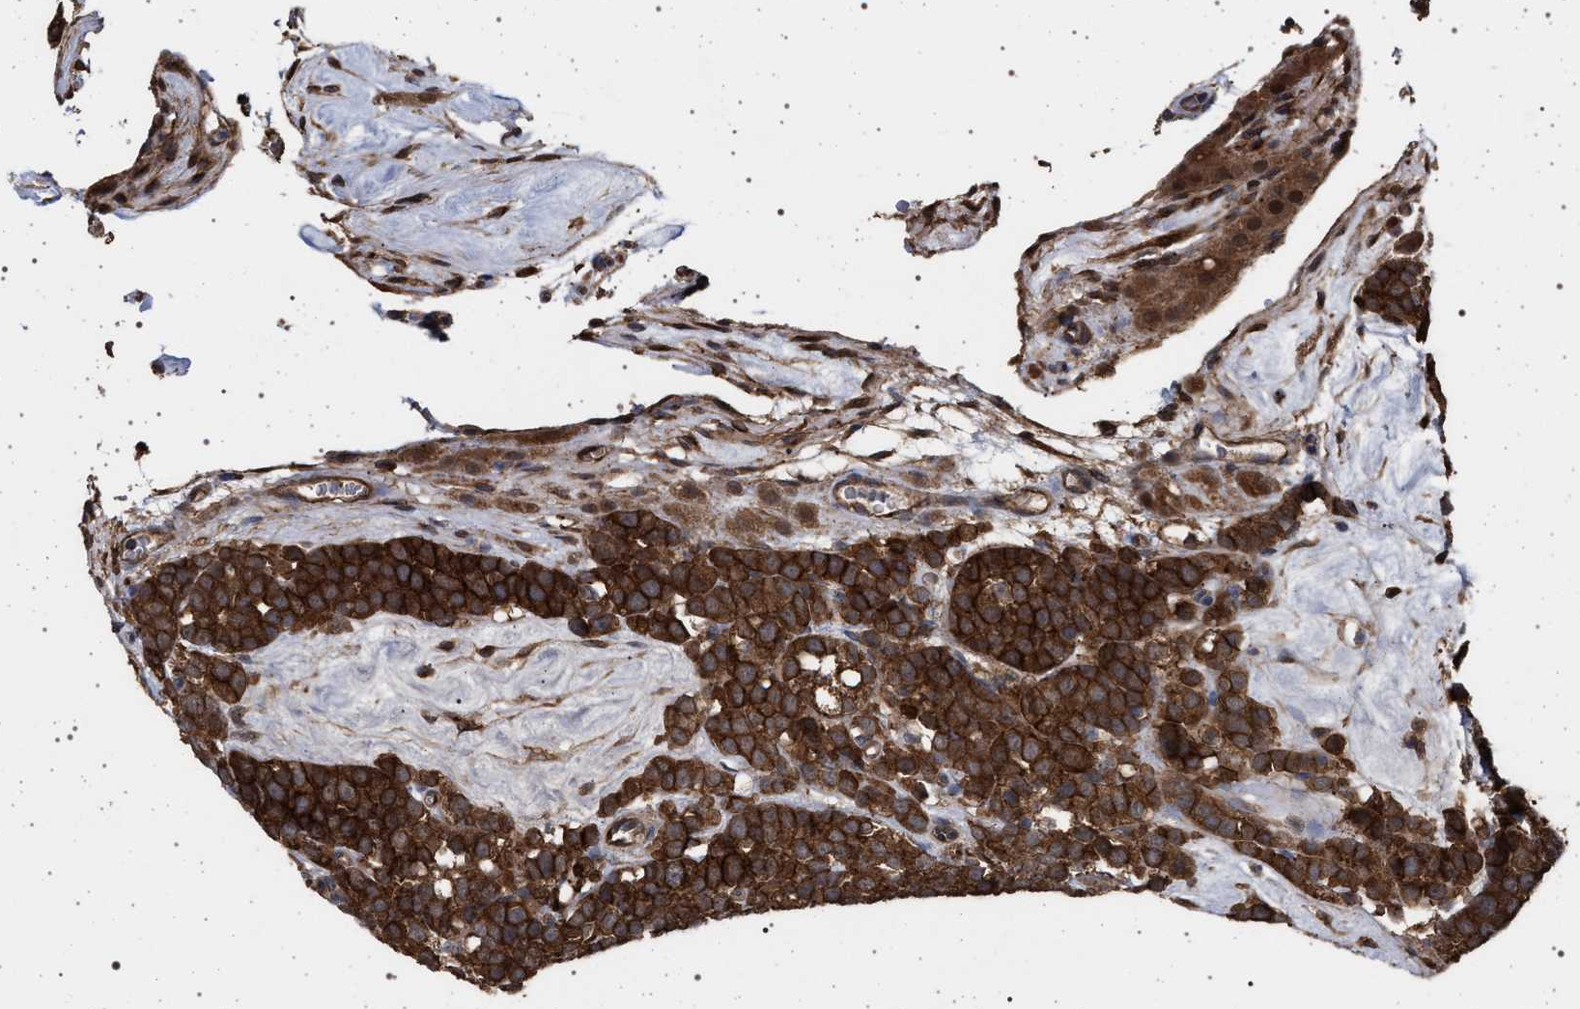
{"staining": {"intensity": "strong", "quantity": ">75%", "location": "cytoplasmic/membranous"}, "tissue": "testis cancer", "cell_type": "Tumor cells", "image_type": "cancer", "snomed": [{"axis": "morphology", "description": "Seminoma, NOS"}, {"axis": "topography", "description": "Testis"}], "caption": "This is a histology image of IHC staining of testis seminoma, which shows strong staining in the cytoplasmic/membranous of tumor cells.", "gene": "IFT20", "patient": {"sex": "male", "age": 71}}